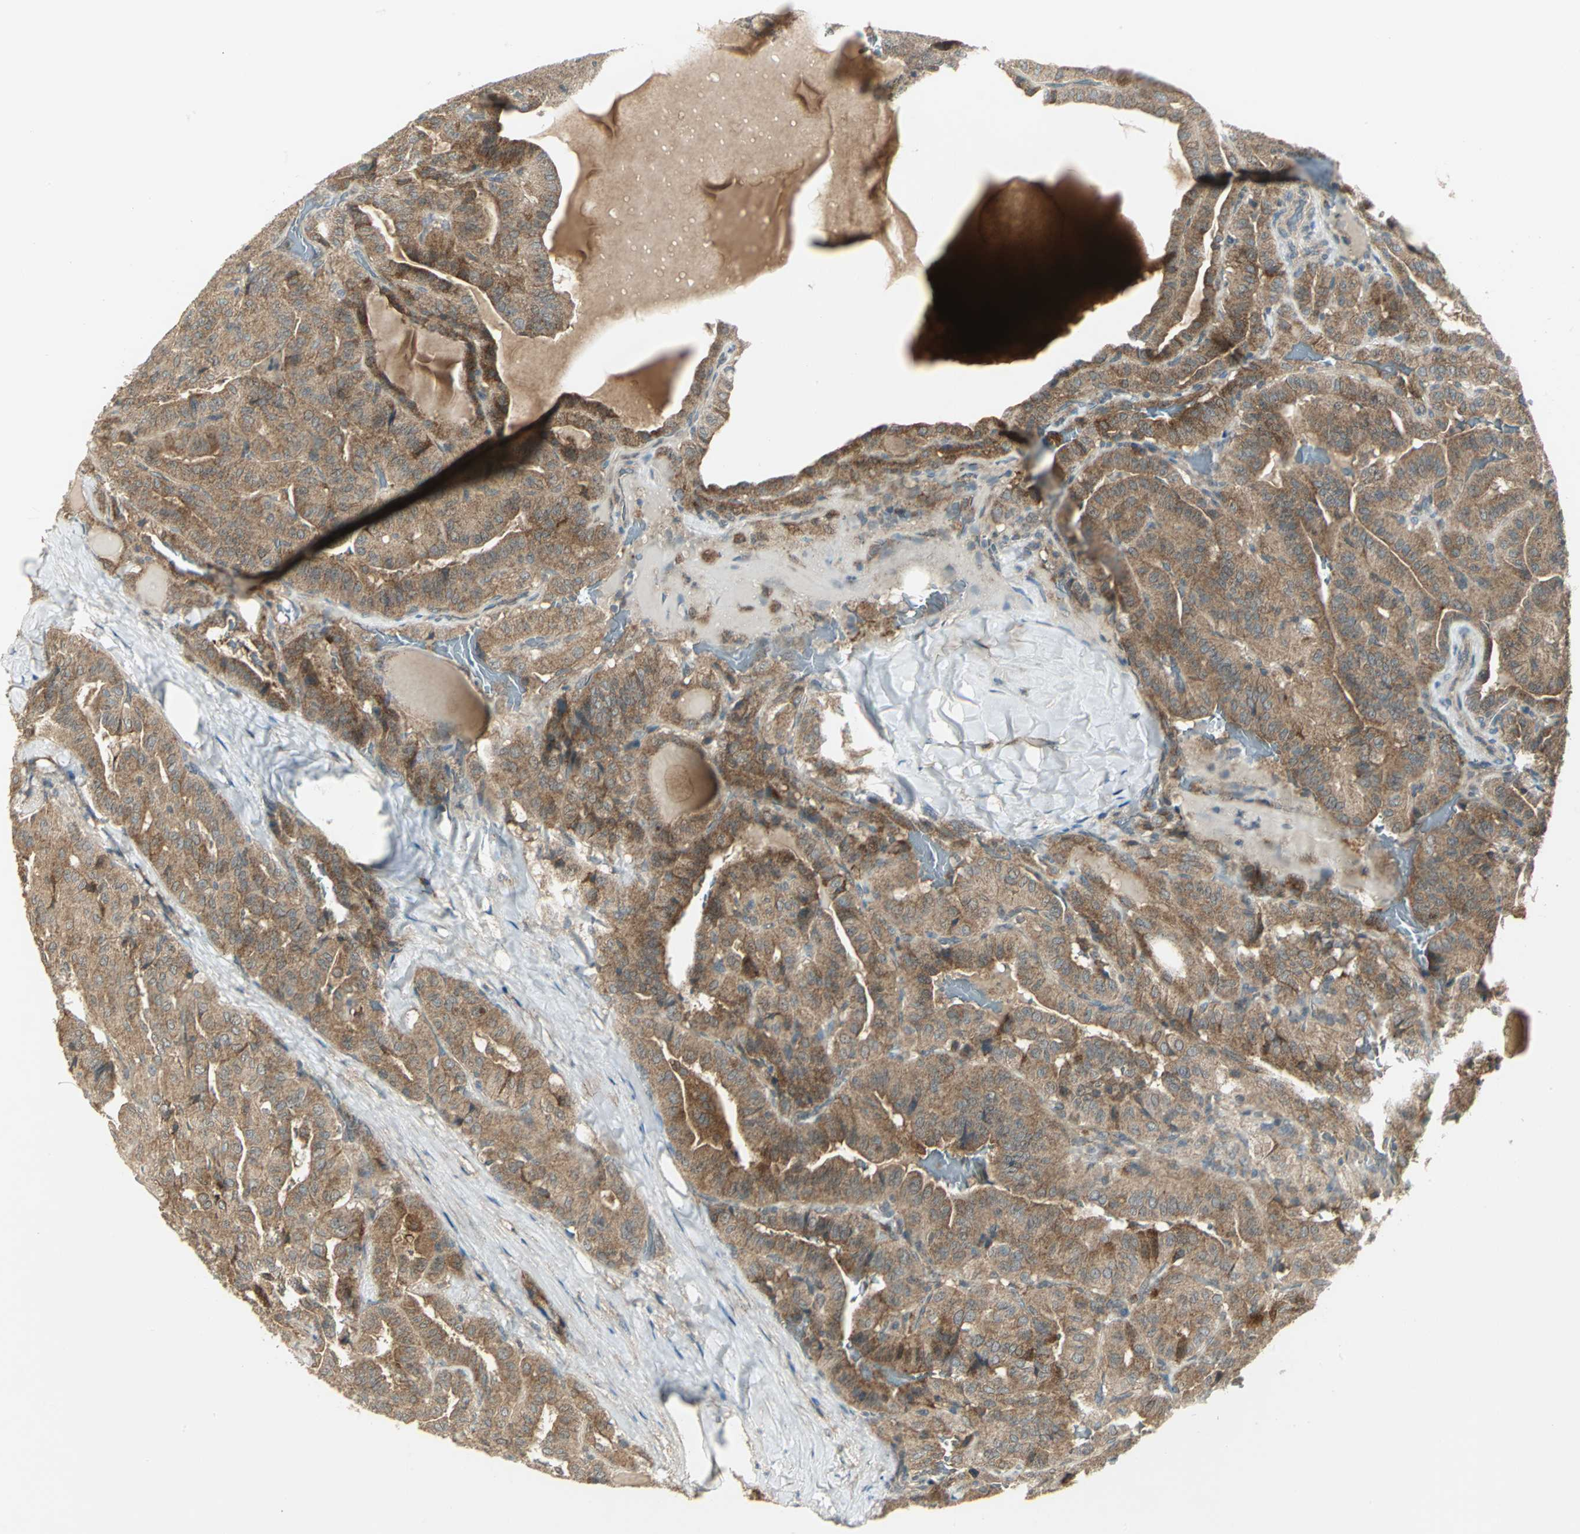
{"staining": {"intensity": "strong", "quantity": ">75%", "location": "cytoplasmic/membranous"}, "tissue": "thyroid cancer", "cell_type": "Tumor cells", "image_type": "cancer", "snomed": [{"axis": "morphology", "description": "Papillary adenocarcinoma, NOS"}, {"axis": "topography", "description": "Thyroid gland"}], "caption": "Immunohistochemistry (IHC) image of human thyroid cancer stained for a protein (brown), which demonstrates high levels of strong cytoplasmic/membranous positivity in approximately >75% of tumor cells.", "gene": "MAPK8IP3", "patient": {"sex": "male", "age": 77}}